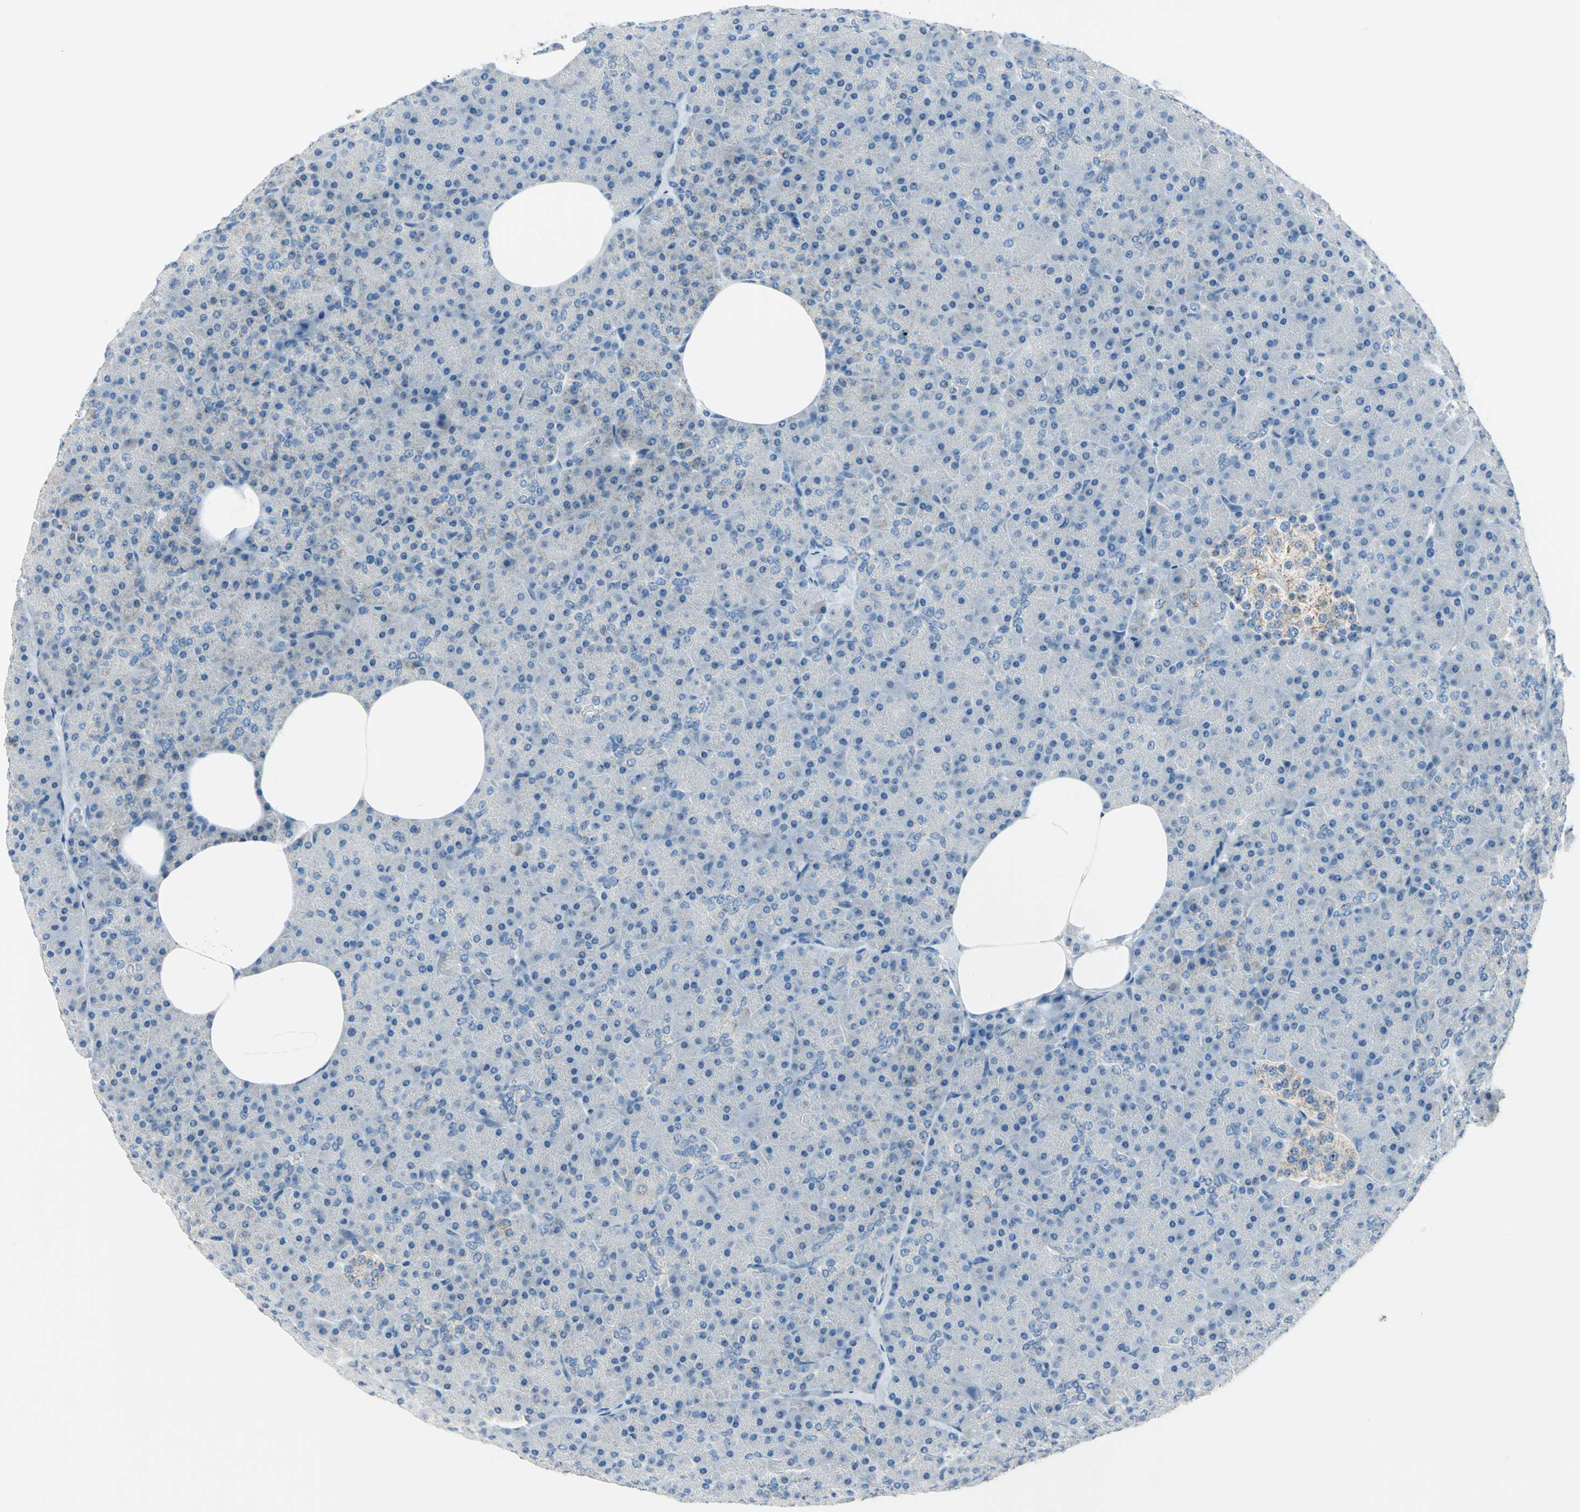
{"staining": {"intensity": "negative", "quantity": "none", "location": "none"}, "tissue": "pancreas", "cell_type": "Exocrine glandular cells", "image_type": "normal", "snomed": [{"axis": "morphology", "description": "Normal tissue, NOS"}, {"axis": "topography", "description": "Pancreas"}], "caption": "The micrograph reveals no significant positivity in exocrine glandular cells of pancreas. The staining was performed using DAB to visualize the protein expression in brown, while the nuclei were stained in blue with hematoxylin (Magnification: 20x).", "gene": "MUC4", "patient": {"sex": "female", "age": 35}}